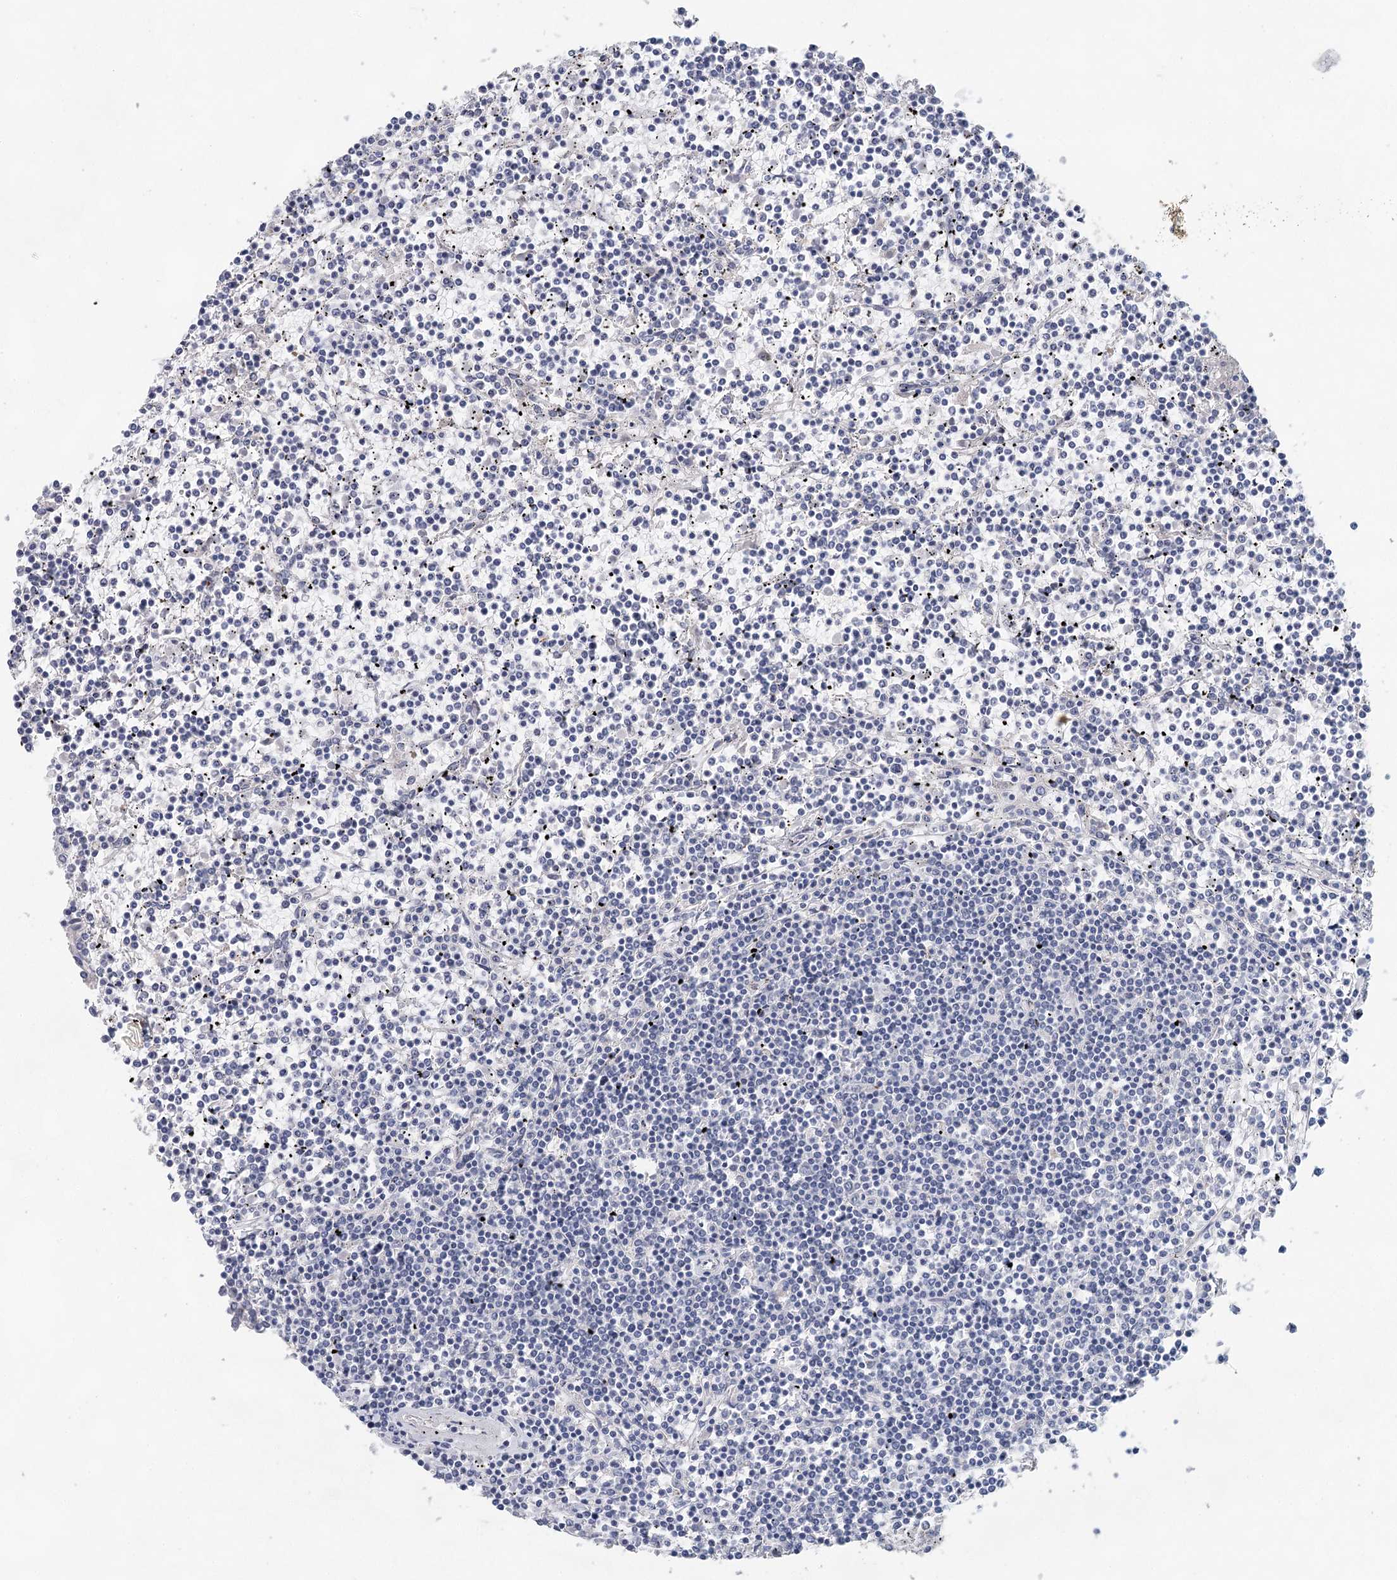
{"staining": {"intensity": "negative", "quantity": "none", "location": "none"}, "tissue": "lymphoma", "cell_type": "Tumor cells", "image_type": "cancer", "snomed": [{"axis": "morphology", "description": "Malignant lymphoma, non-Hodgkin's type, Low grade"}, {"axis": "topography", "description": "Spleen"}], "caption": "Immunohistochemical staining of malignant lymphoma, non-Hodgkin's type (low-grade) demonstrates no significant expression in tumor cells.", "gene": "SLC19A3", "patient": {"sex": "female", "age": 19}}